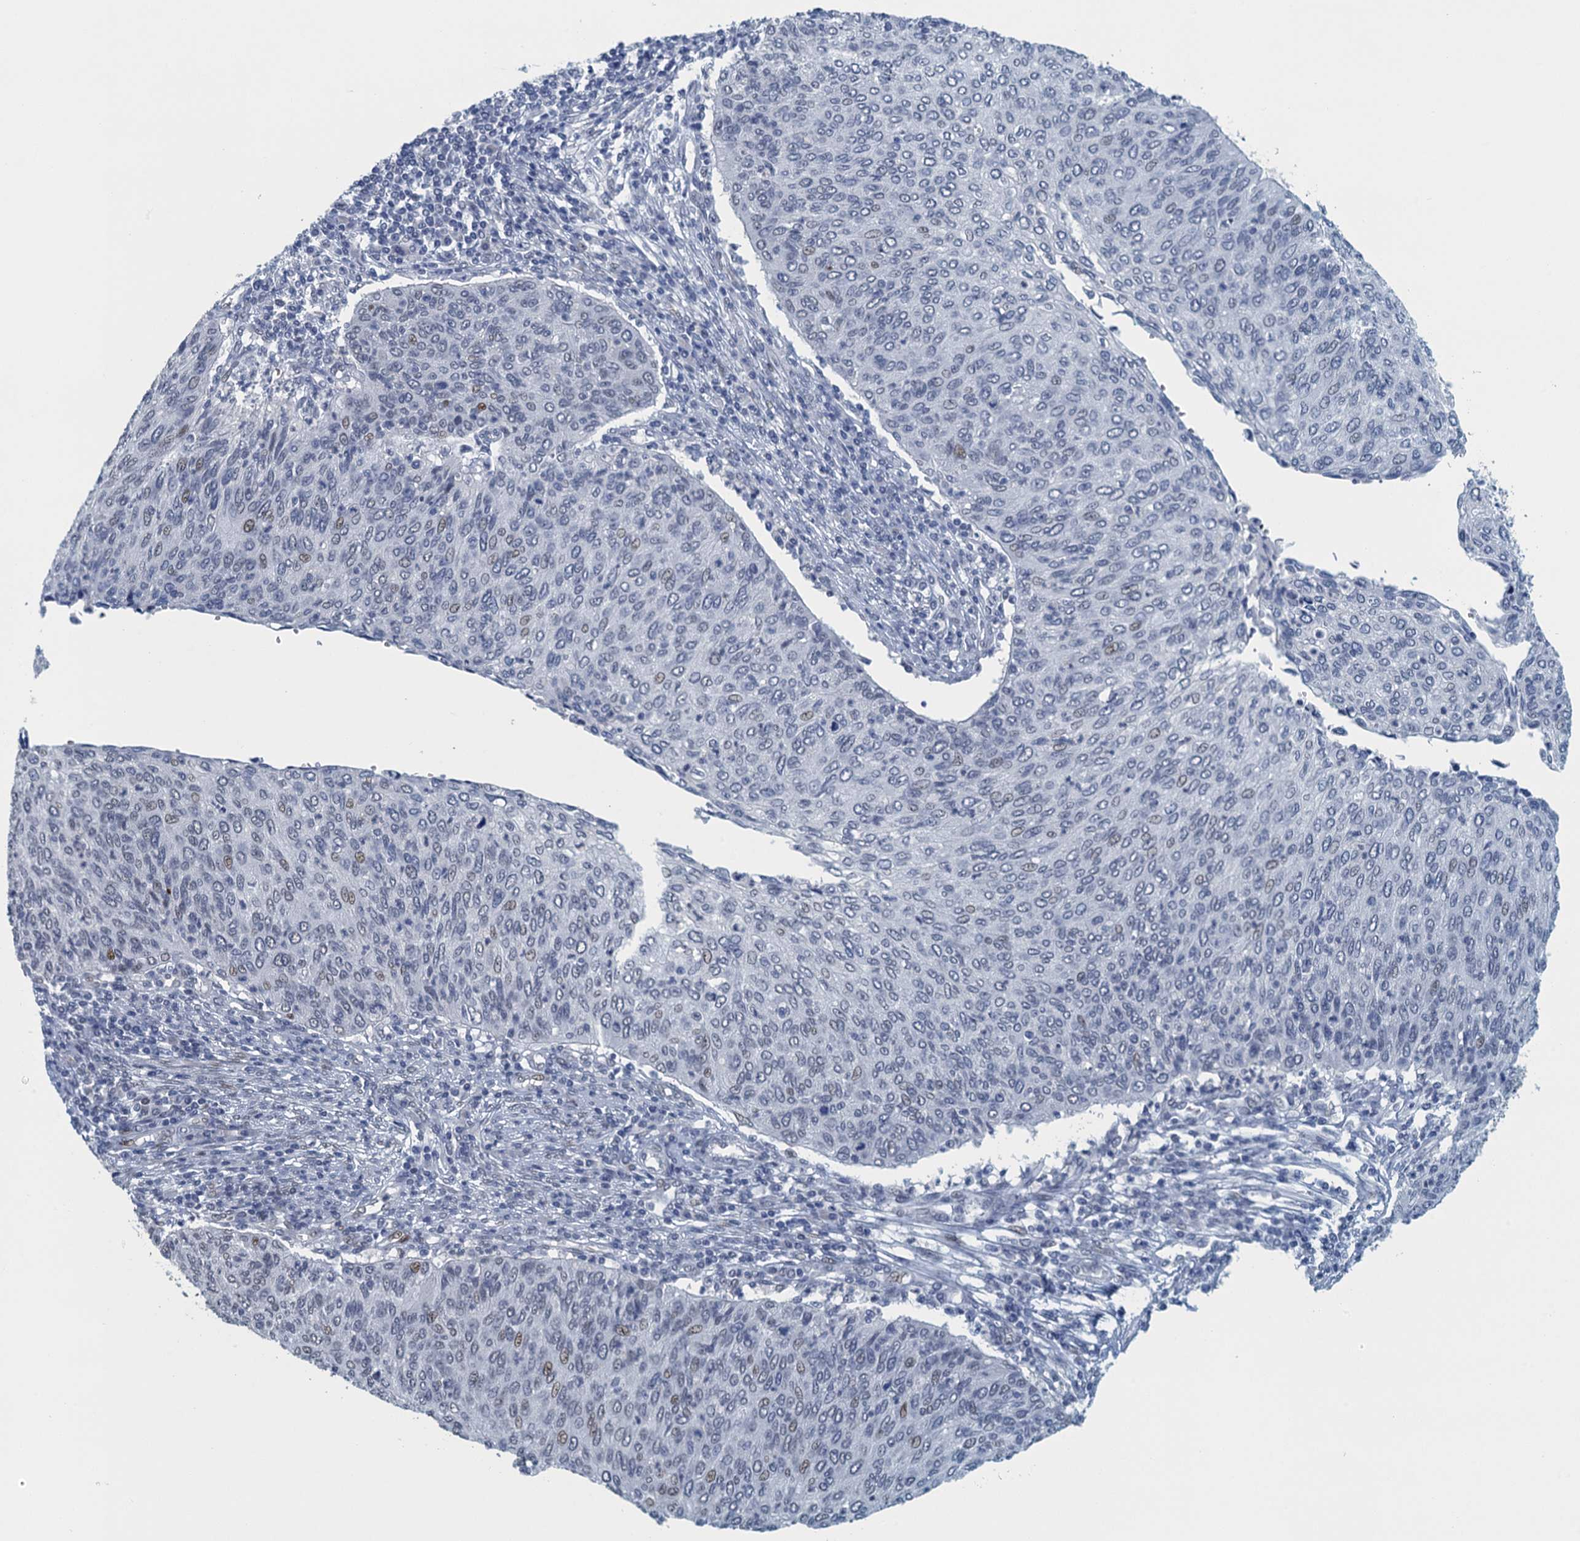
{"staining": {"intensity": "negative", "quantity": "none", "location": "none"}, "tissue": "cervical cancer", "cell_type": "Tumor cells", "image_type": "cancer", "snomed": [{"axis": "morphology", "description": "Squamous cell carcinoma, NOS"}, {"axis": "topography", "description": "Cervix"}], "caption": "Tumor cells show no significant positivity in squamous cell carcinoma (cervical).", "gene": "TTLL9", "patient": {"sex": "female", "age": 38}}